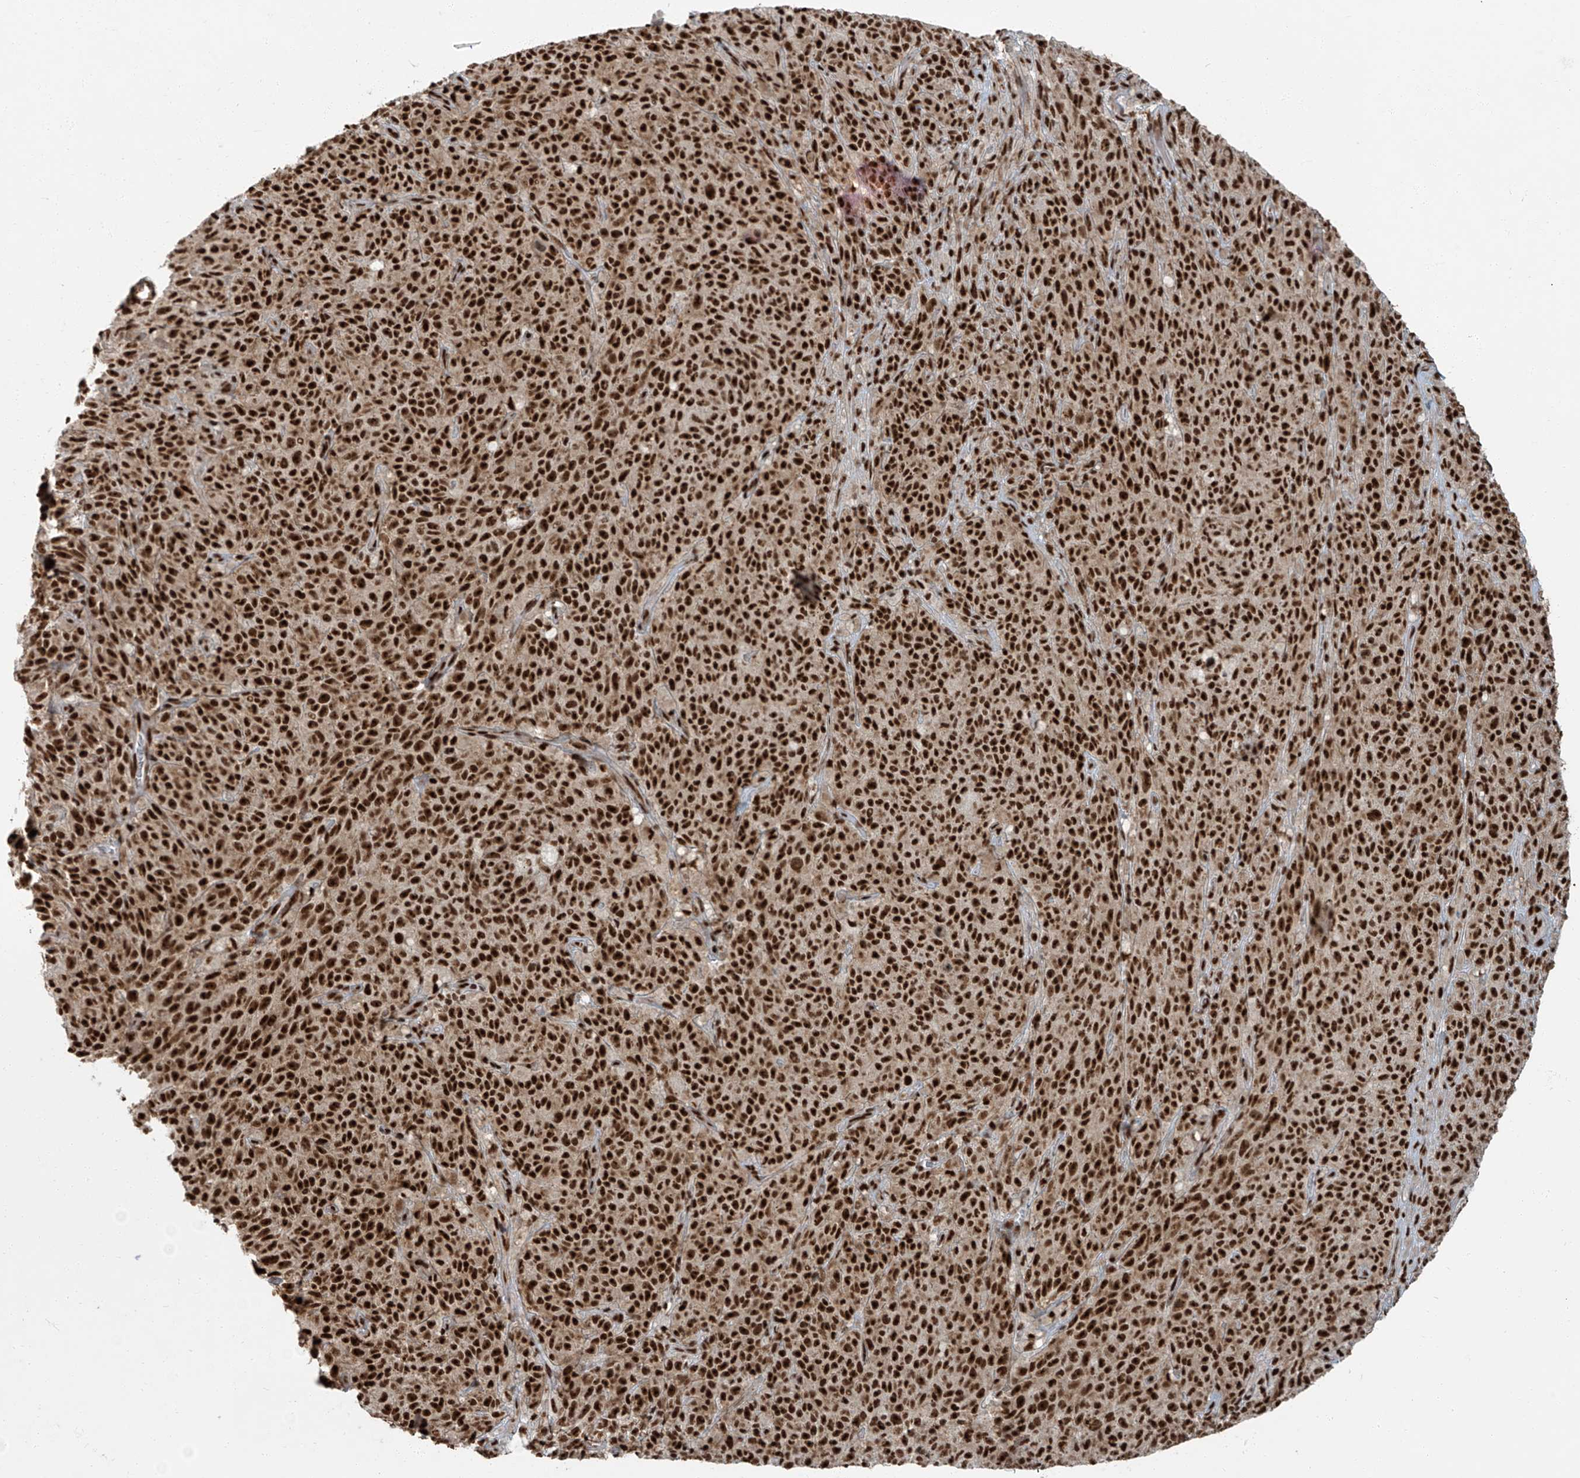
{"staining": {"intensity": "strong", "quantity": ">75%", "location": "nuclear"}, "tissue": "melanoma", "cell_type": "Tumor cells", "image_type": "cancer", "snomed": [{"axis": "morphology", "description": "Malignant melanoma, NOS"}, {"axis": "topography", "description": "Skin"}], "caption": "Tumor cells reveal high levels of strong nuclear expression in approximately >75% of cells in human melanoma.", "gene": "FAM193B", "patient": {"sex": "female", "age": 82}}